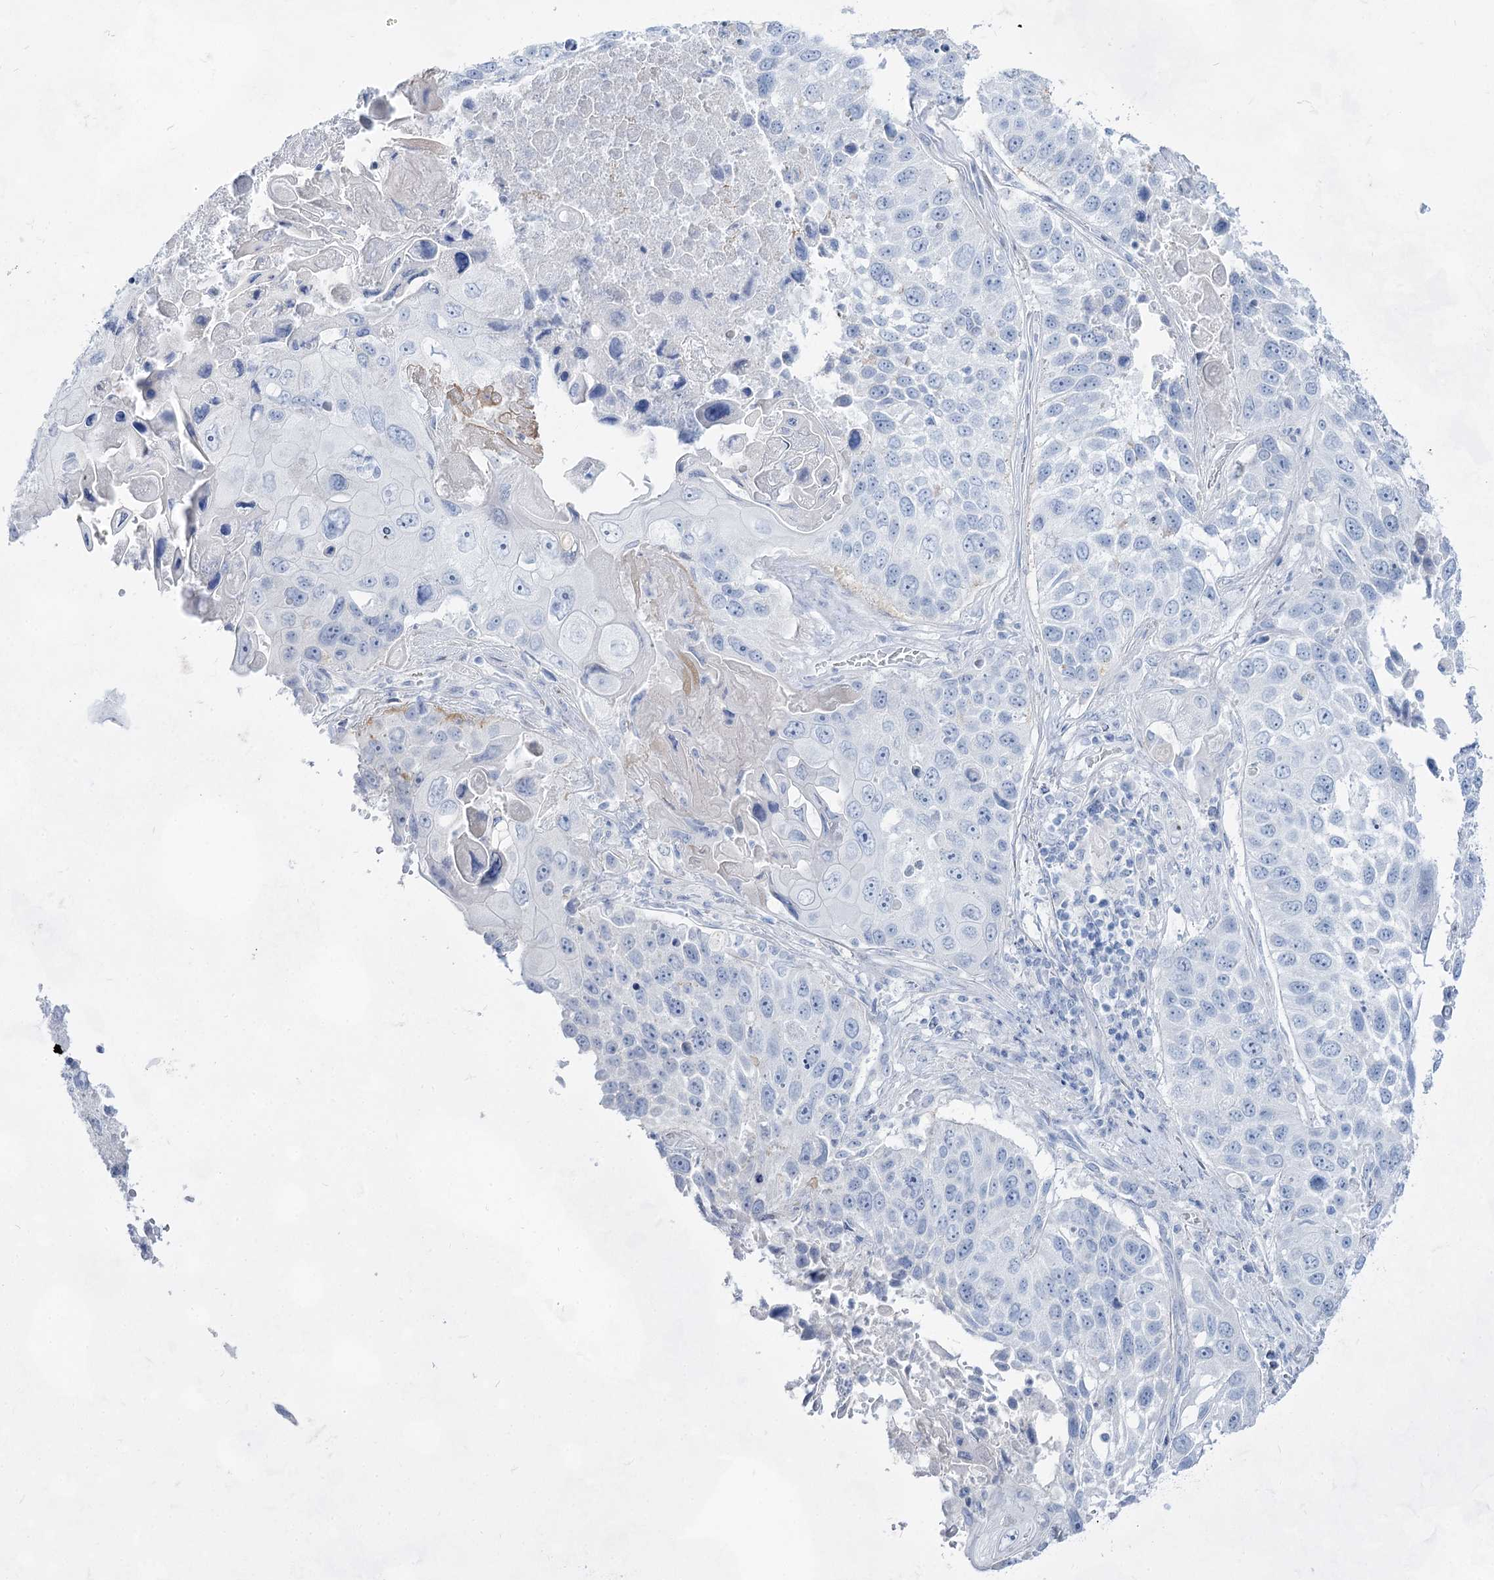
{"staining": {"intensity": "negative", "quantity": "none", "location": "none"}, "tissue": "lung cancer", "cell_type": "Tumor cells", "image_type": "cancer", "snomed": [{"axis": "morphology", "description": "Squamous cell carcinoma, NOS"}, {"axis": "topography", "description": "Lung"}], "caption": "Micrograph shows no protein staining in tumor cells of lung cancer tissue. (DAB IHC, high magnification).", "gene": "ACRV1", "patient": {"sex": "male", "age": 61}}